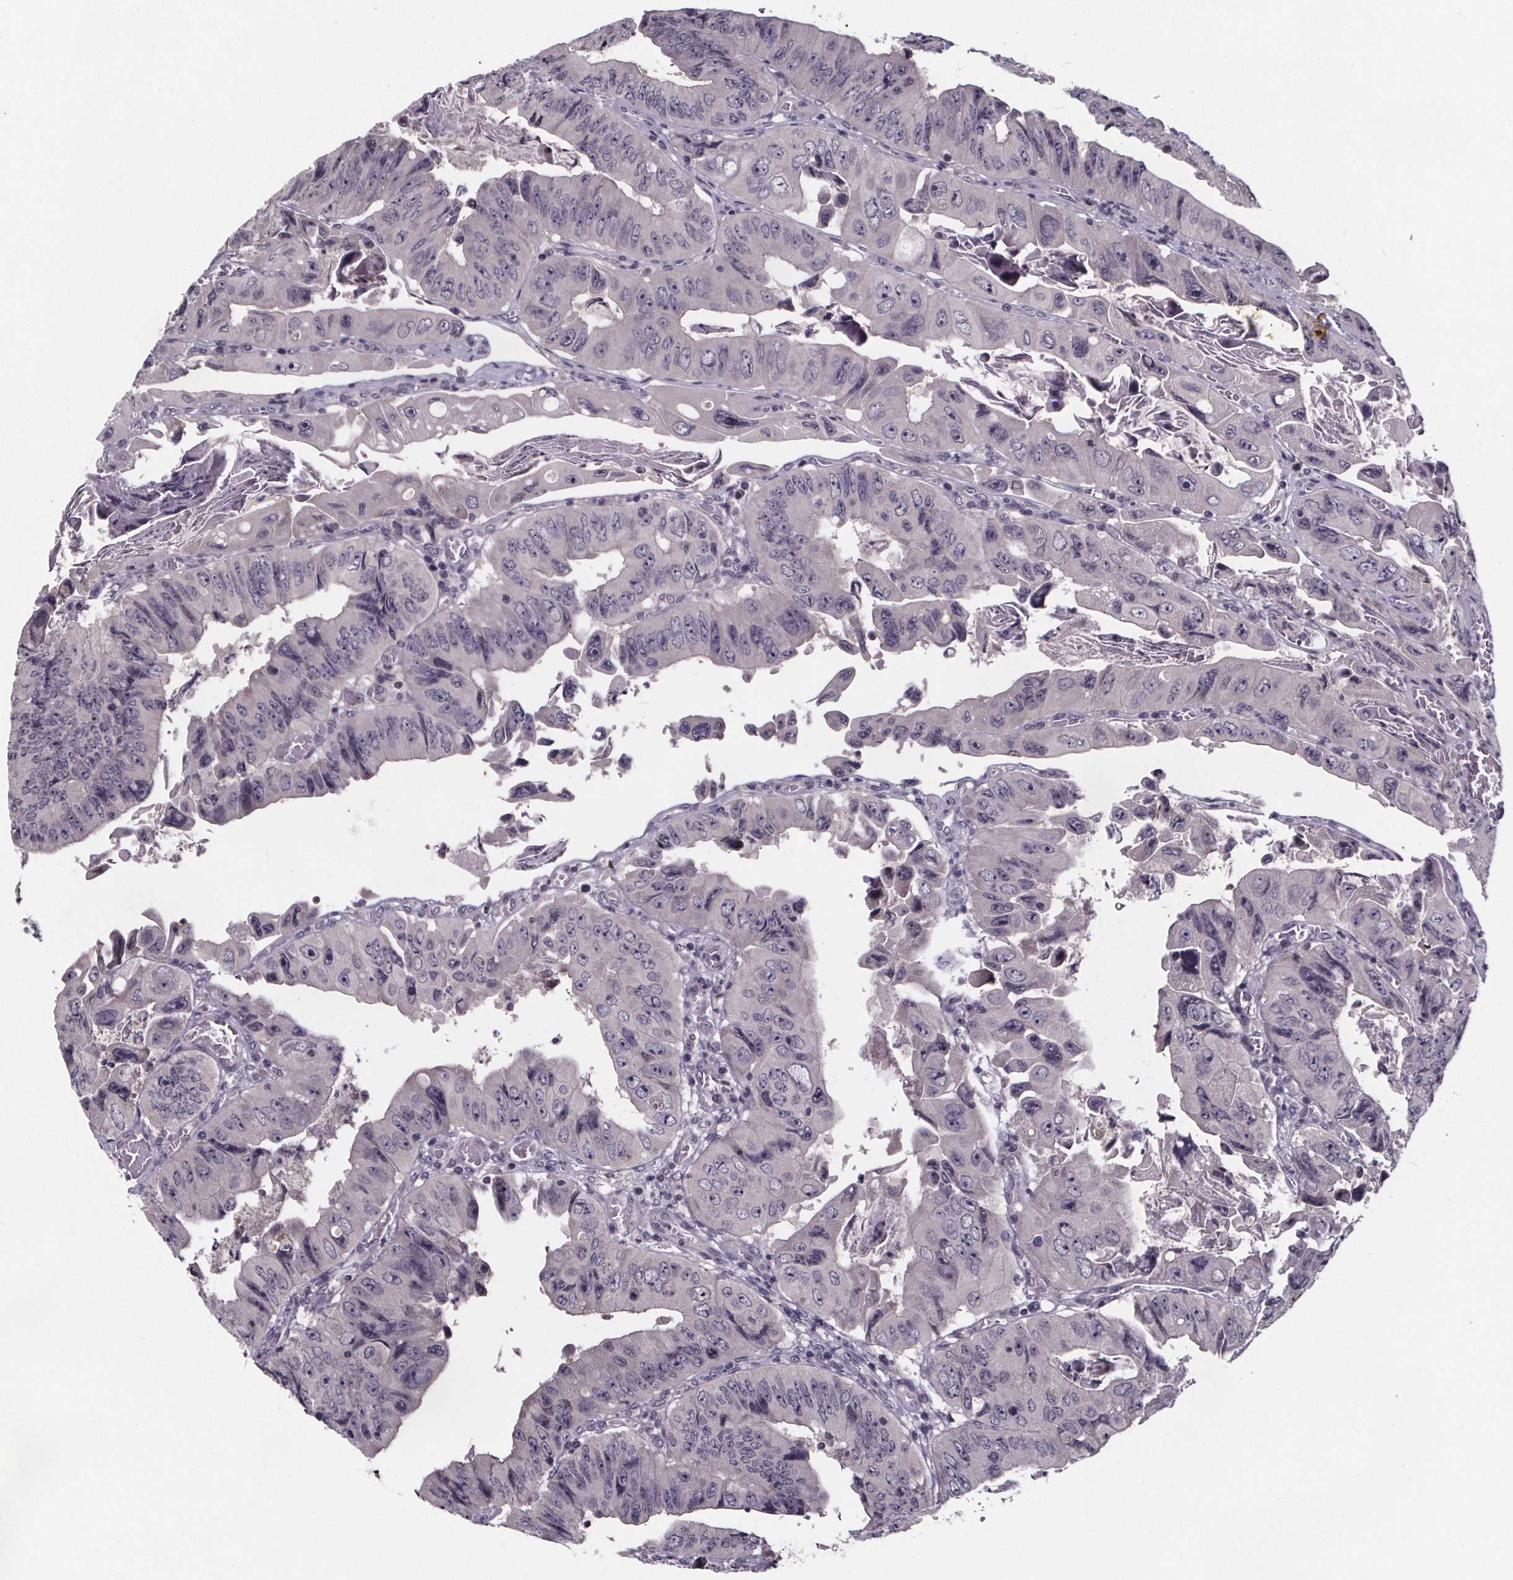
{"staining": {"intensity": "negative", "quantity": "none", "location": "none"}, "tissue": "colorectal cancer", "cell_type": "Tumor cells", "image_type": "cancer", "snomed": [{"axis": "morphology", "description": "Adenocarcinoma, NOS"}, {"axis": "topography", "description": "Colon"}], "caption": "Immunohistochemistry (IHC) of human colorectal cancer (adenocarcinoma) demonstrates no expression in tumor cells.", "gene": "NPHP4", "patient": {"sex": "female", "age": 84}}